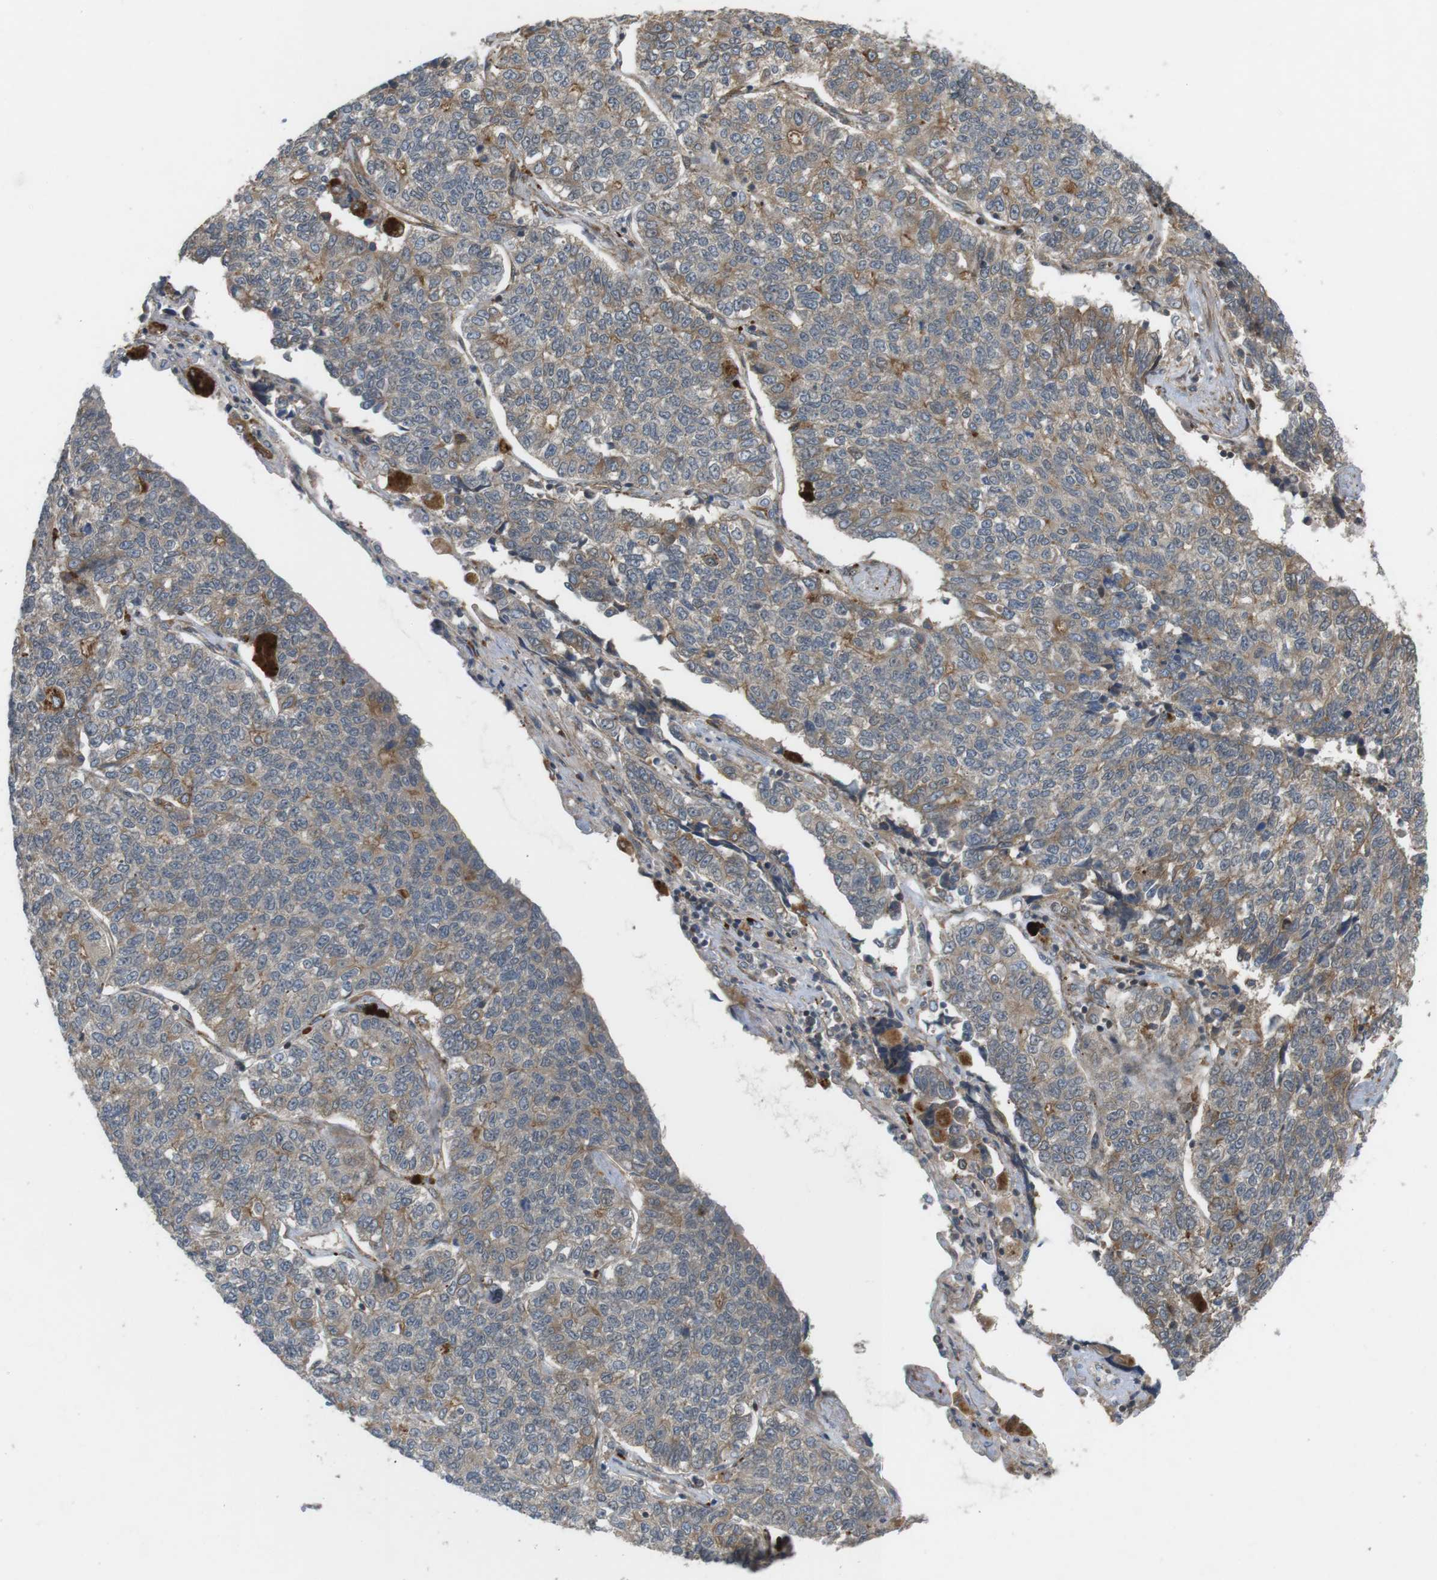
{"staining": {"intensity": "moderate", "quantity": "25%-75%", "location": "cytoplasmic/membranous"}, "tissue": "lung cancer", "cell_type": "Tumor cells", "image_type": "cancer", "snomed": [{"axis": "morphology", "description": "Adenocarcinoma, NOS"}, {"axis": "topography", "description": "Lung"}], "caption": "Lung cancer tissue displays moderate cytoplasmic/membranous expression in about 25%-75% of tumor cells", "gene": "KANK2", "patient": {"sex": "male", "age": 49}}